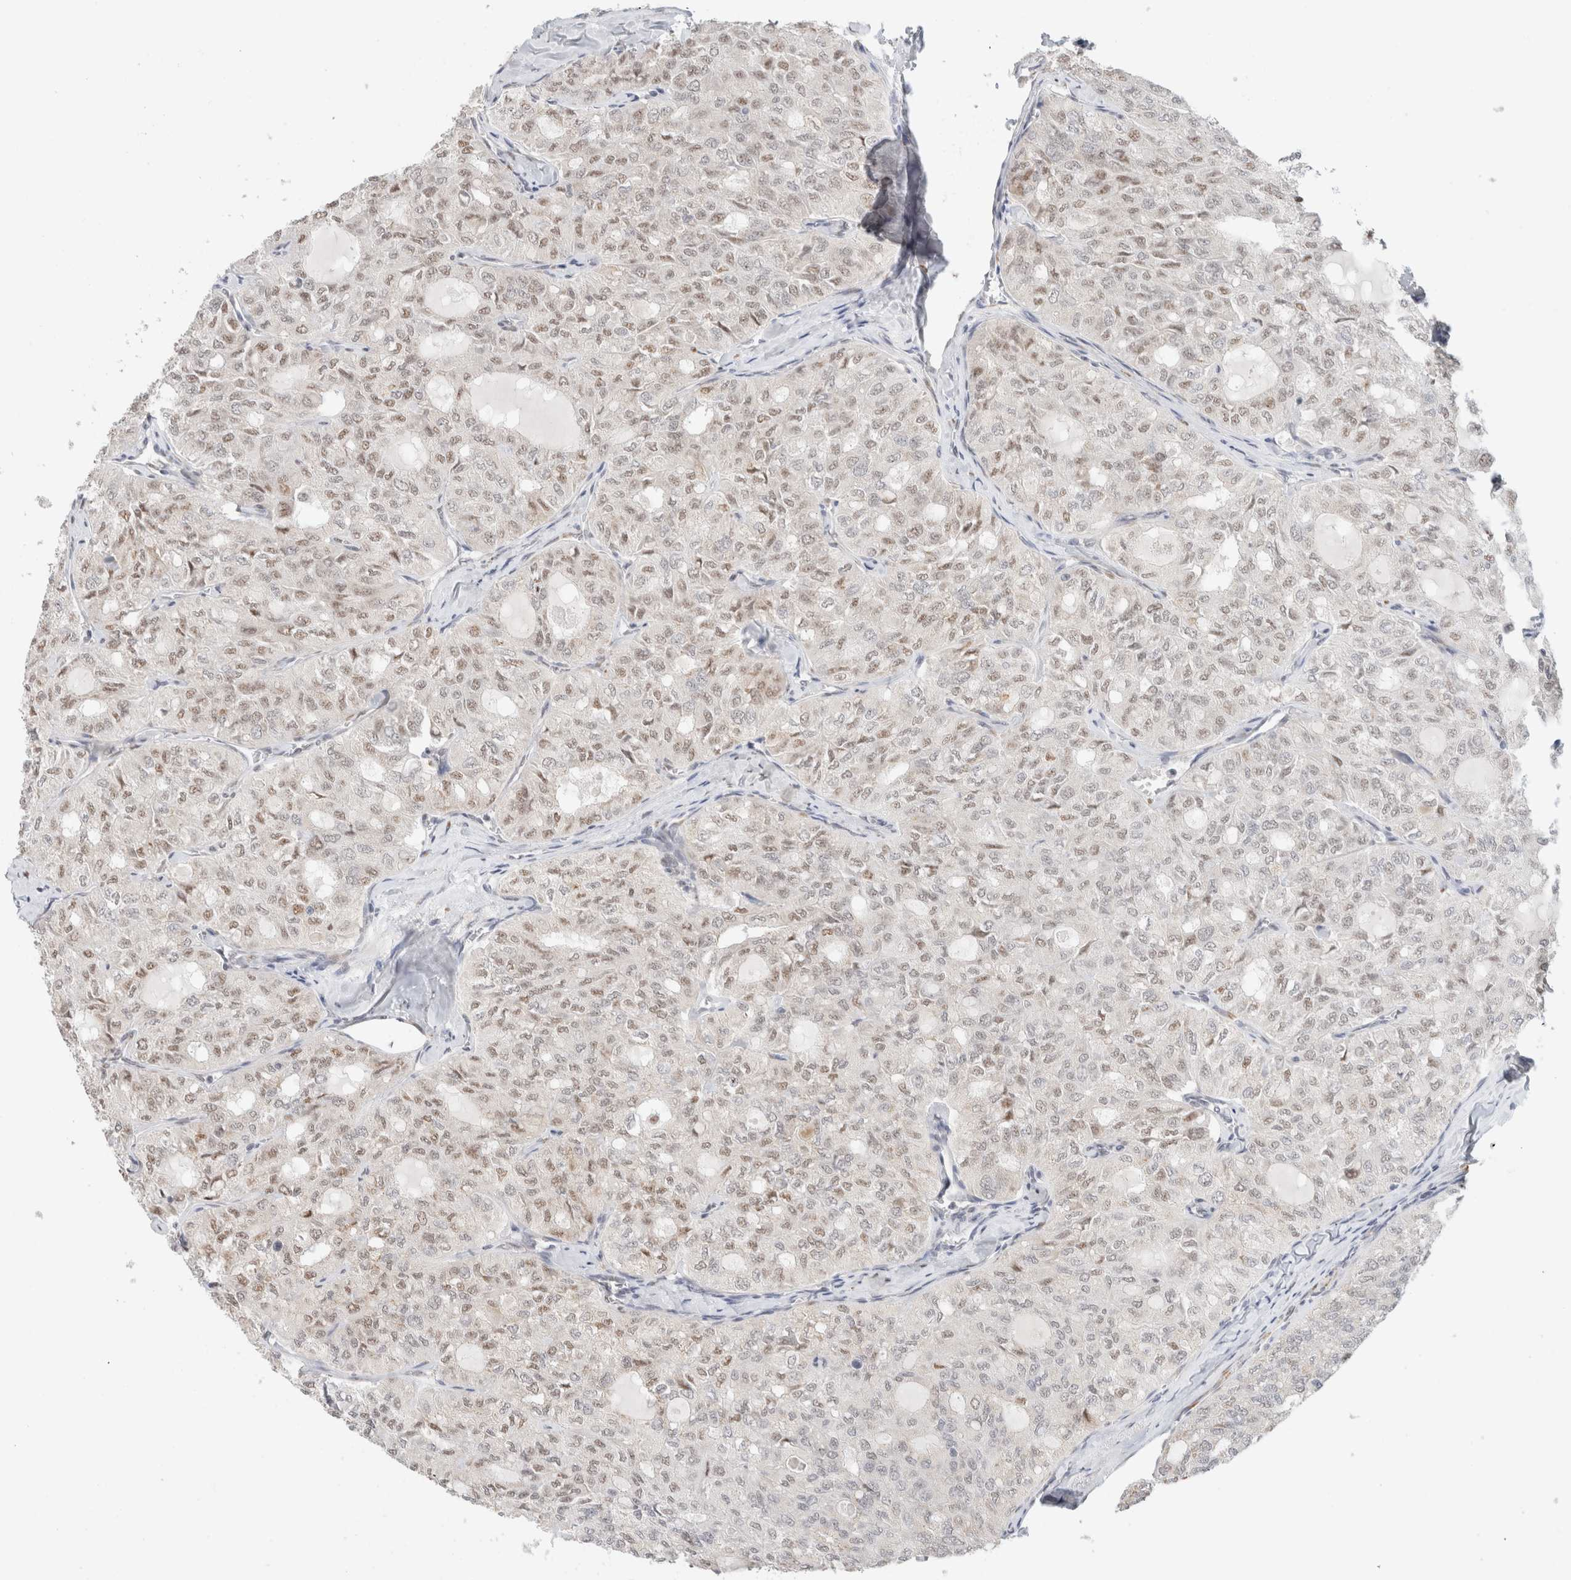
{"staining": {"intensity": "weak", "quantity": "25%-75%", "location": "nuclear"}, "tissue": "thyroid cancer", "cell_type": "Tumor cells", "image_type": "cancer", "snomed": [{"axis": "morphology", "description": "Follicular adenoma carcinoma, NOS"}, {"axis": "topography", "description": "Thyroid gland"}], "caption": "This histopathology image shows immunohistochemistry (IHC) staining of thyroid follicular adenoma carcinoma, with low weak nuclear expression in about 25%-75% of tumor cells.", "gene": "HDLBP", "patient": {"sex": "male", "age": 75}}